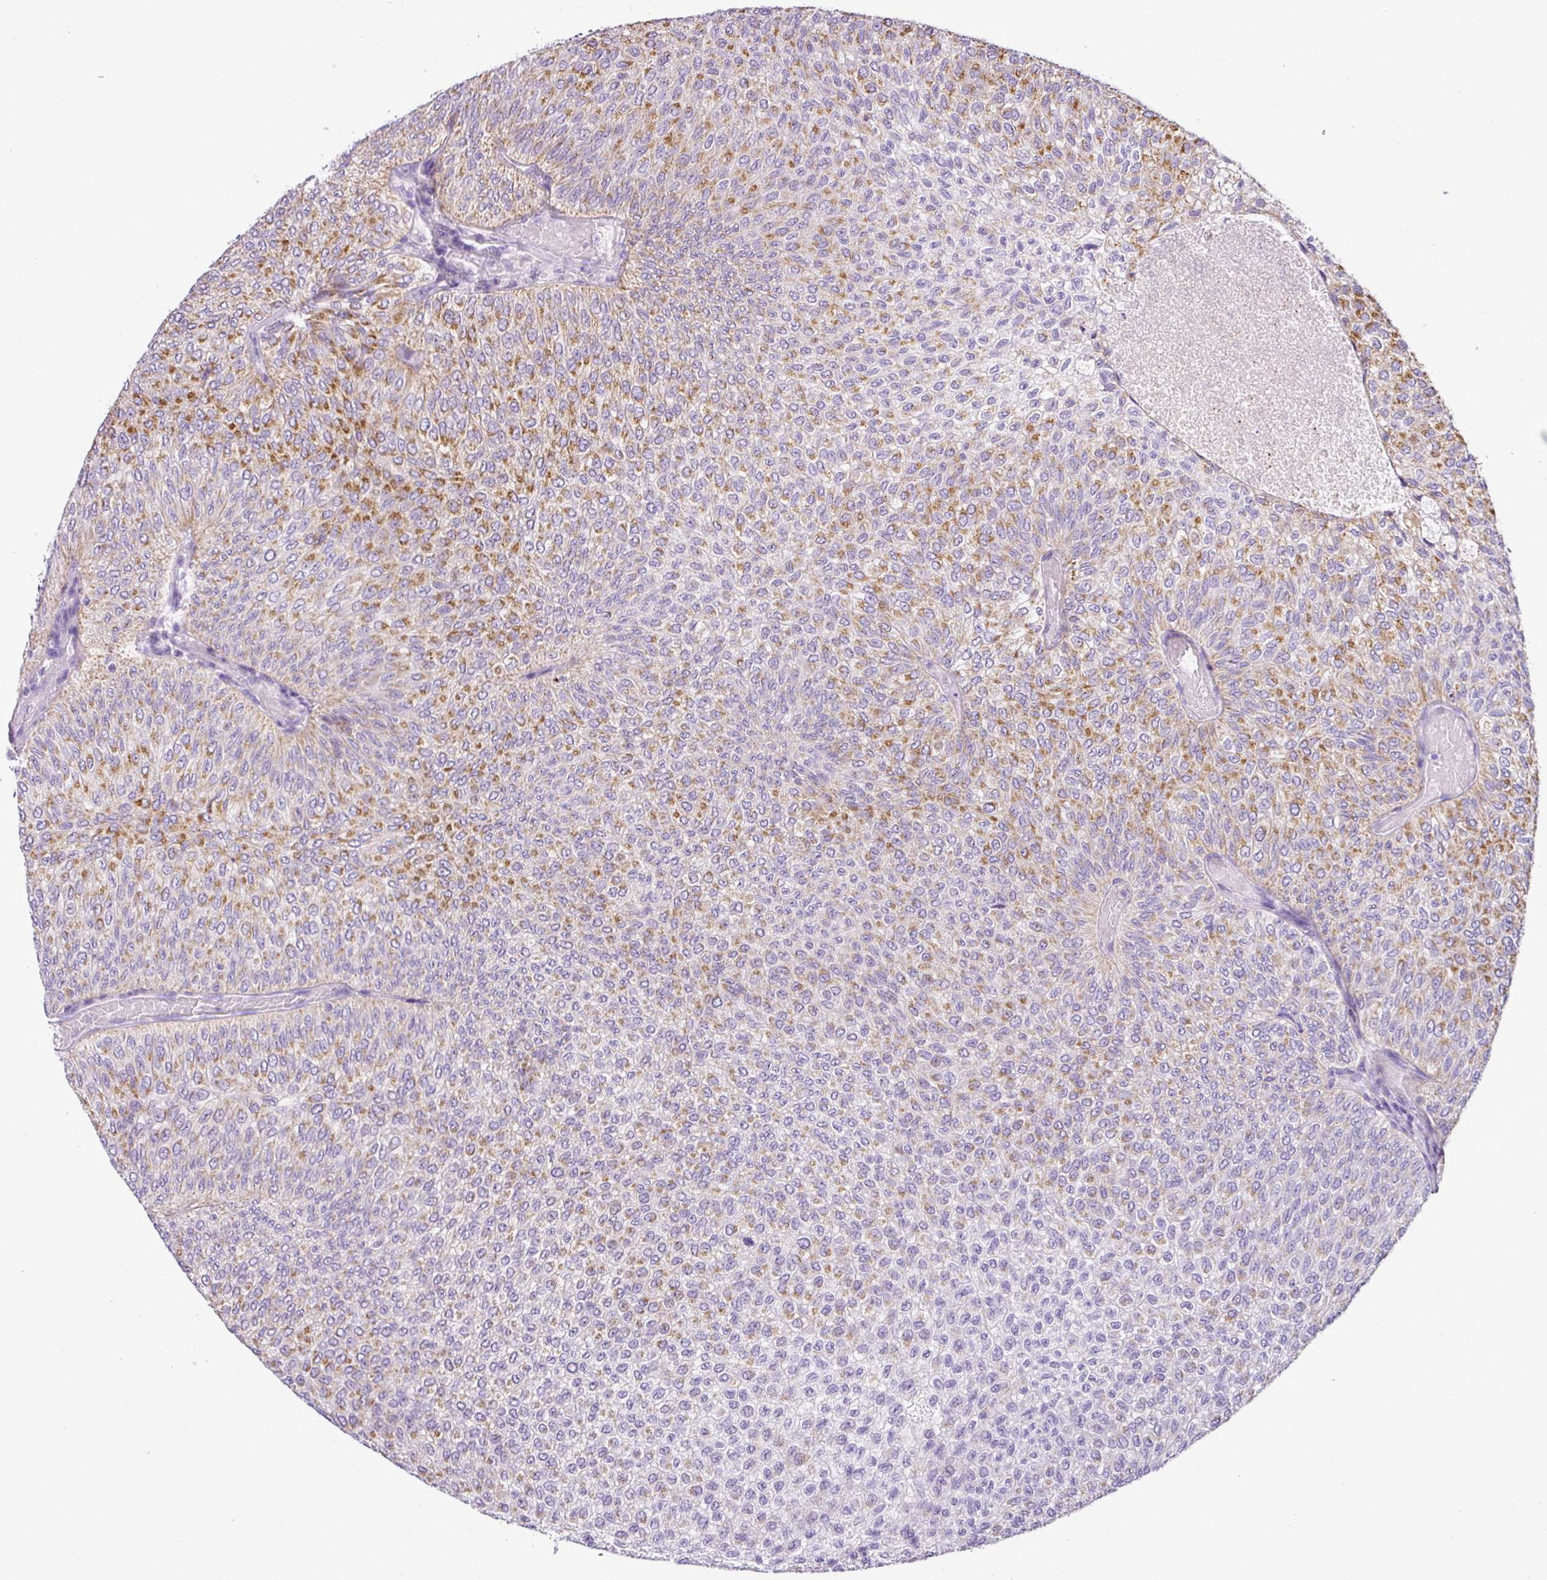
{"staining": {"intensity": "moderate", "quantity": "25%-75%", "location": "cytoplasmic/membranous"}, "tissue": "urothelial cancer", "cell_type": "Tumor cells", "image_type": "cancer", "snomed": [{"axis": "morphology", "description": "Urothelial carcinoma, Low grade"}, {"axis": "topography", "description": "Urinary bladder"}], "caption": "Moderate cytoplasmic/membranous staining is identified in about 25%-75% of tumor cells in urothelial cancer.", "gene": "HMCN2", "patient": {"sex": "male", "age": 78}}